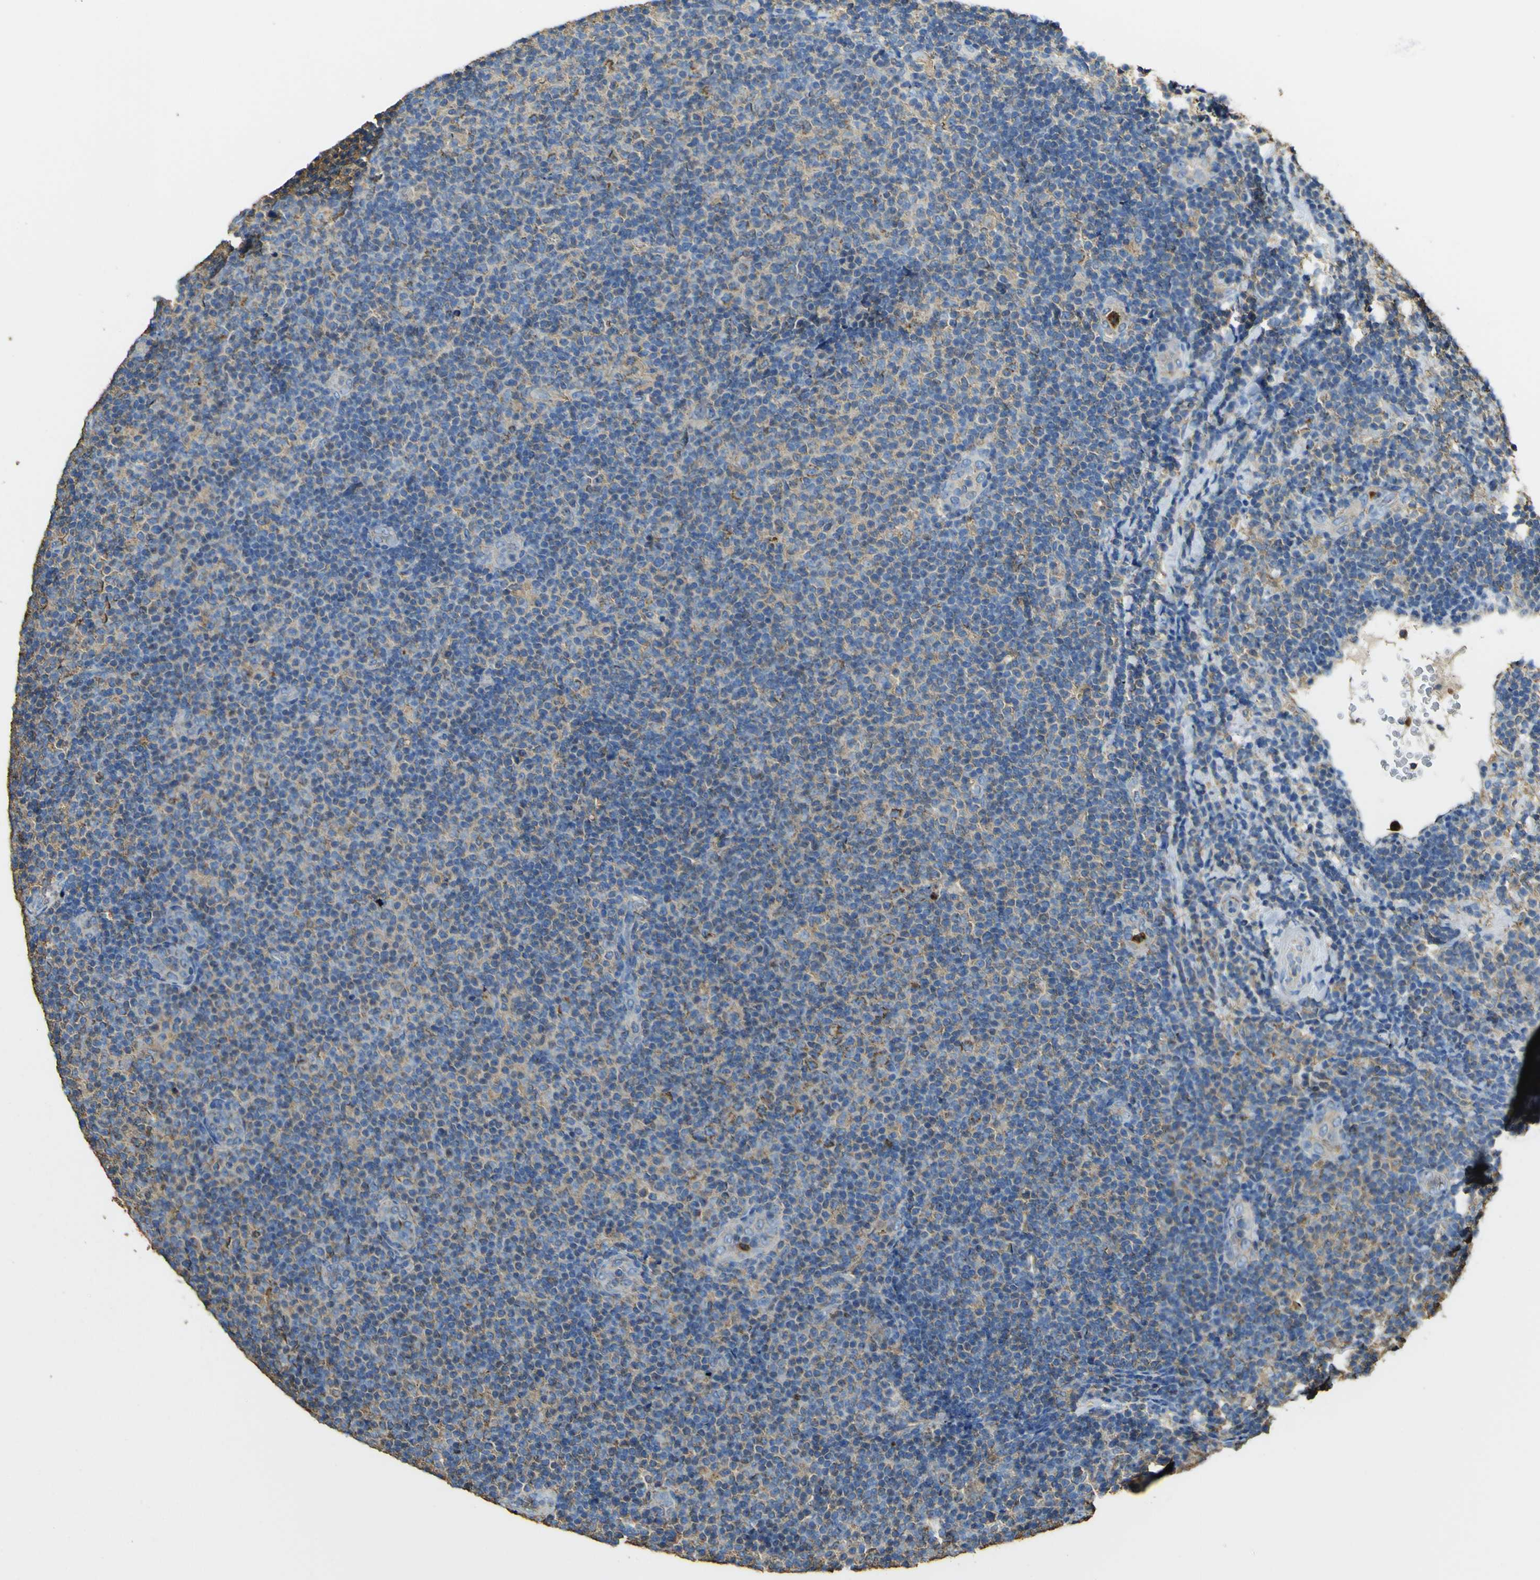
{"staining": {"intensity": "weak", "quantity": "25%-75%", "location": "cytoplasmic/membranous"}, "tissue": "lymphoma", "cell_type": "Tumor cells", "image_type": "cancer", "snomed": [{"axis": "morphology", "description": "Malignant lymphoma, non-Hodgkin's type, Low grade"}, {"axis": "topography", "description": "Lymph node"}], "caption": "Human lymphoma stained with a brown dye demonstrates weak cytoplasmic/membranous positive positivity in approximately 25%-75% of tumor cells.", "gene": "ACSL3", "patient": {"sex": "male", "age": 83}}